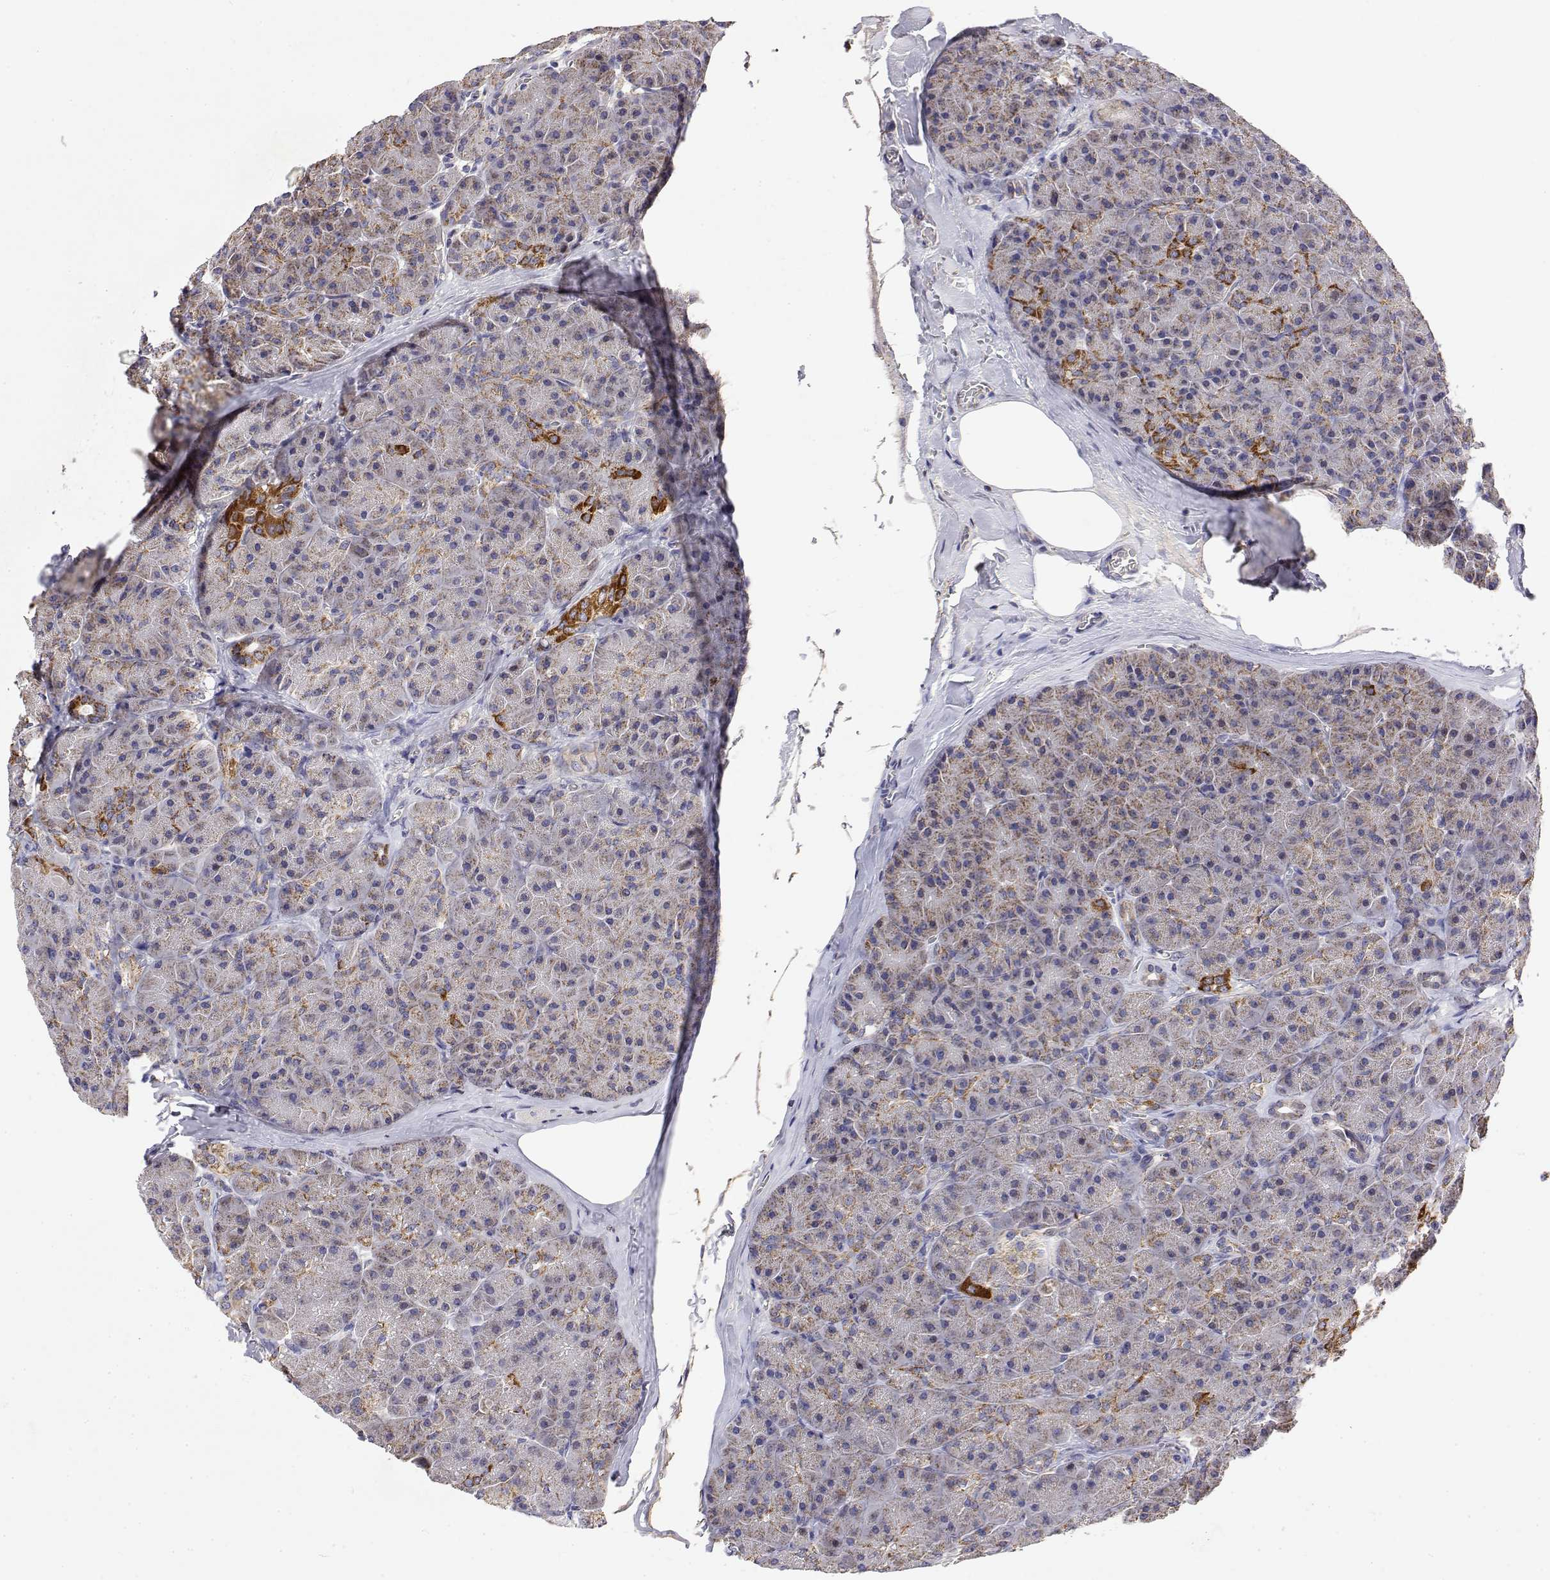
{"staining": {"intensity": "strong", "quantity": "<25%", "location": "cytoplasmic/membranous"}, "tissue": "pancreas", "cell_type": "Exocrine glandular cells", "image_type": "normal", "snomed": [{"axis": "morphology", "description": "Normal tissue, NOS"}, {"axis": "topography", "description": "Pancreas"}], "caption": "The image shows staining of unremarkable pancreas, revealing strong cytoplasmic/membranous protein positivity (brown color) within exocrine glandular cells.", "gene": "GADD45GIP1", "patient": {"sex": "male", "age": 57}}